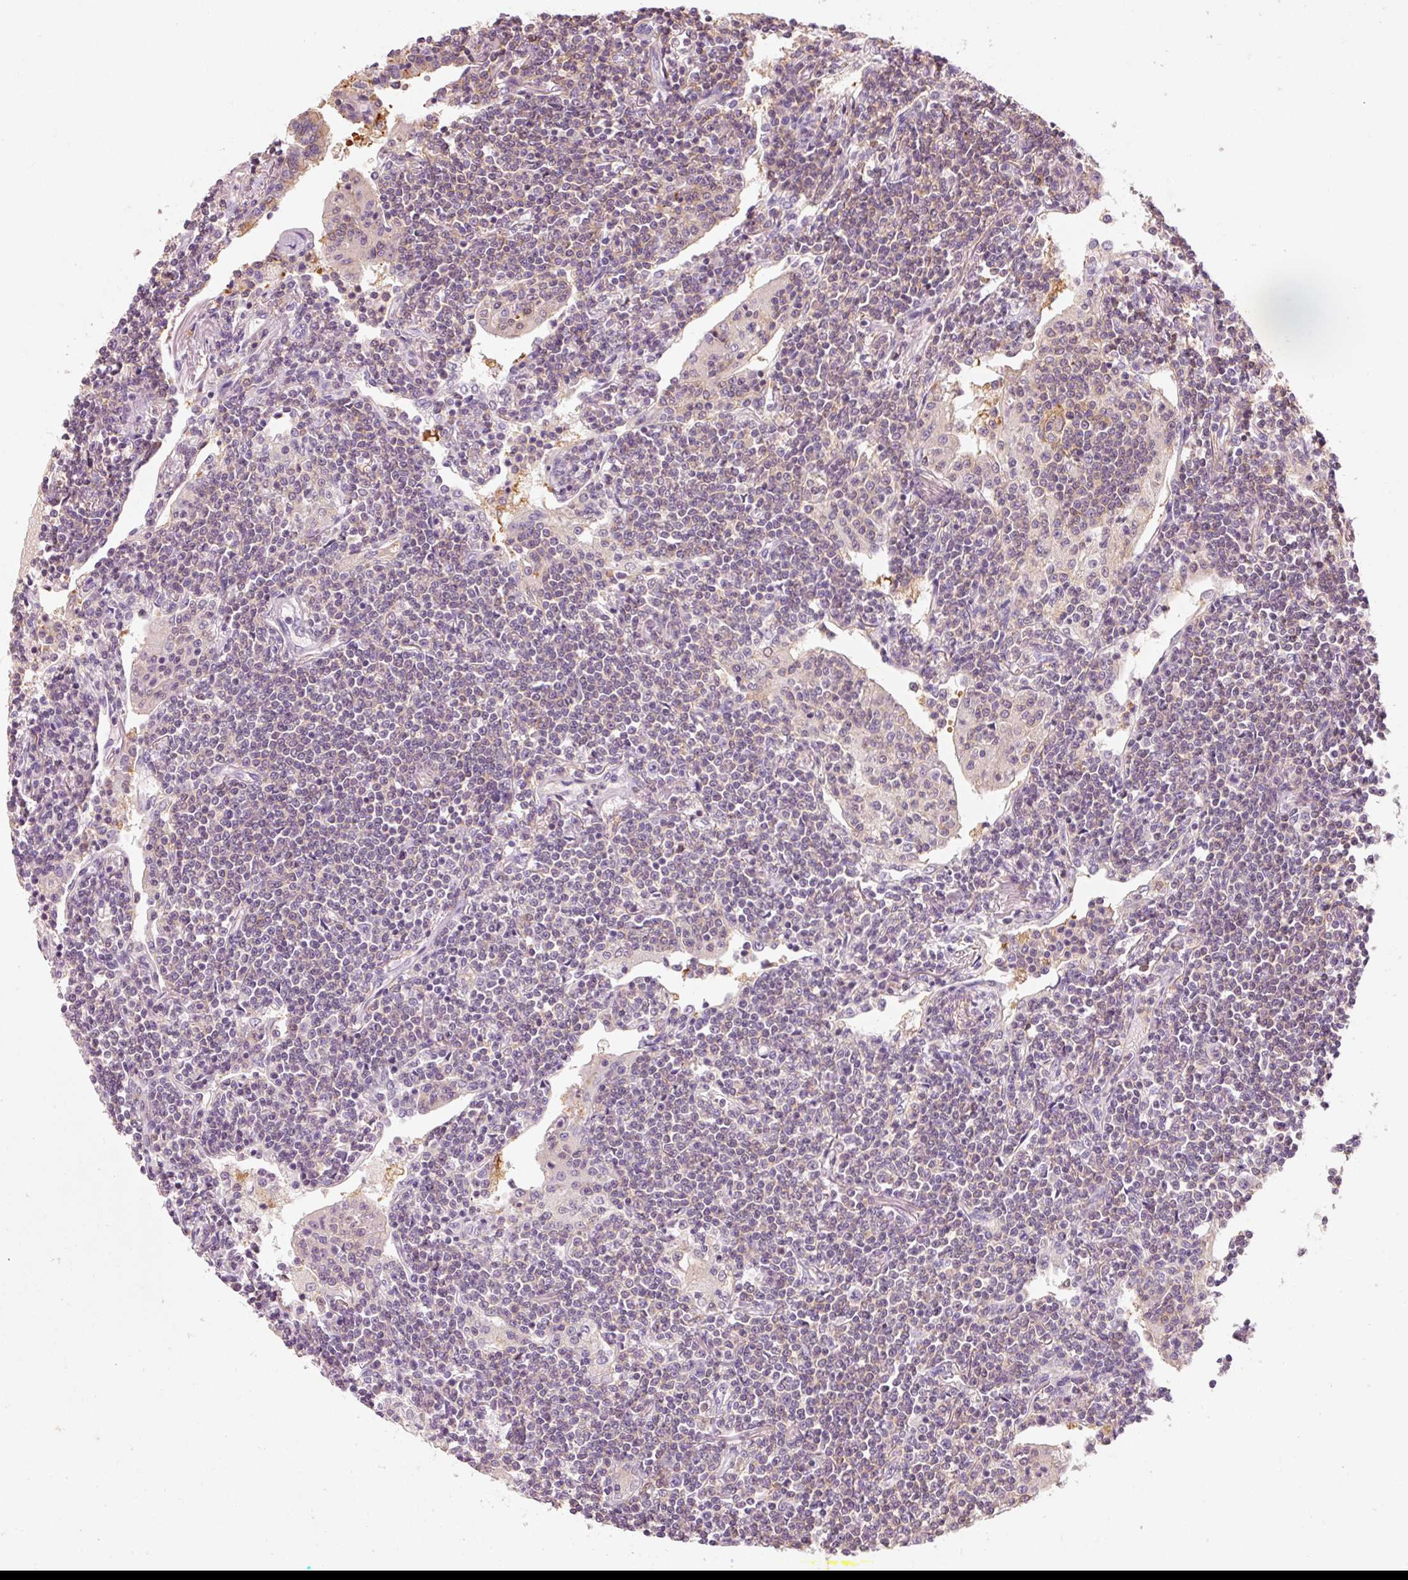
{"staining": {"intensity": "negative", "quantity": "none", "location": "none"}, "tissue": "lymphoma", "cell_type": "Tumor cells", "image_type": "cancer", "snomed": [{"axis": "morphology", "description": "Malignant lymphoma, non-Hodgkin's type, Low grade"}, {"axis": "topography", "description": "Lung"}], "caption": "Human lymphoma stained for a protein using immunohistochemistry demonstrates no expression in tumor cells.", "gene": "OR8K1", "patient": {"sex": "female", "age": 71}}